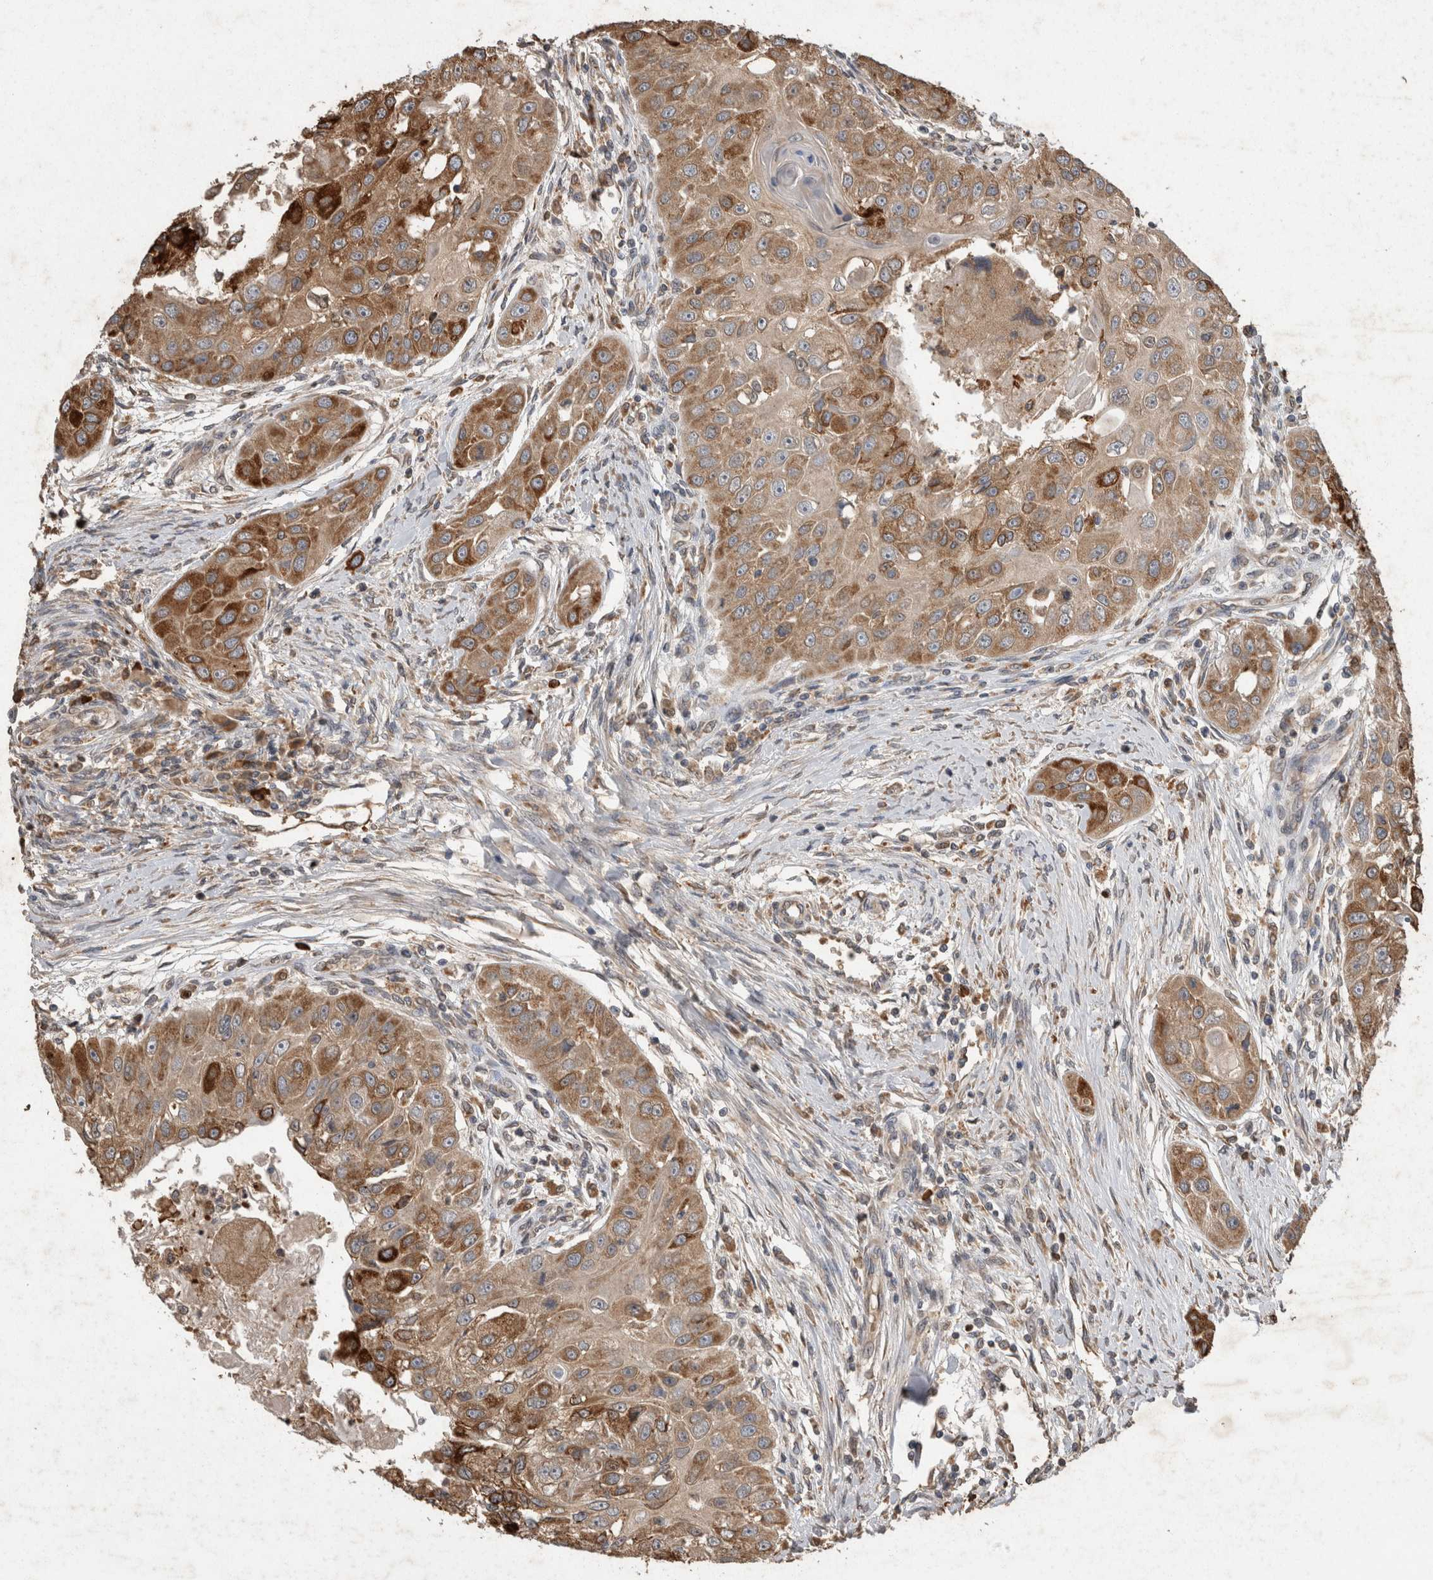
{"staining": {"intensity": "strong", "quantity": ">75%", "location": "cytoplasmic/membranous"}, "tissue": "head and neck cancer", "cell_type": "Tumor cells", "image_type": "cancer", "snomed": [{"axis": "morphology", "description": "Normal tissue, NOS"}, {"axis": "morphology", "description": "Squamous cell carcinoma, NOS"}, {"axis": "topography", "description": "Skeletal muscle"}, {"axis": "topography", "description": "Head-Neck"}], "caption": "Human squamous cell carcinoma (head and neck) stained with a brown dye shows strong cytoplasmic/membranous positive positivity in about >75% of tumor cells.", "gene": "ADGRL3", "patient": {"sex": "male", "age": 51}}